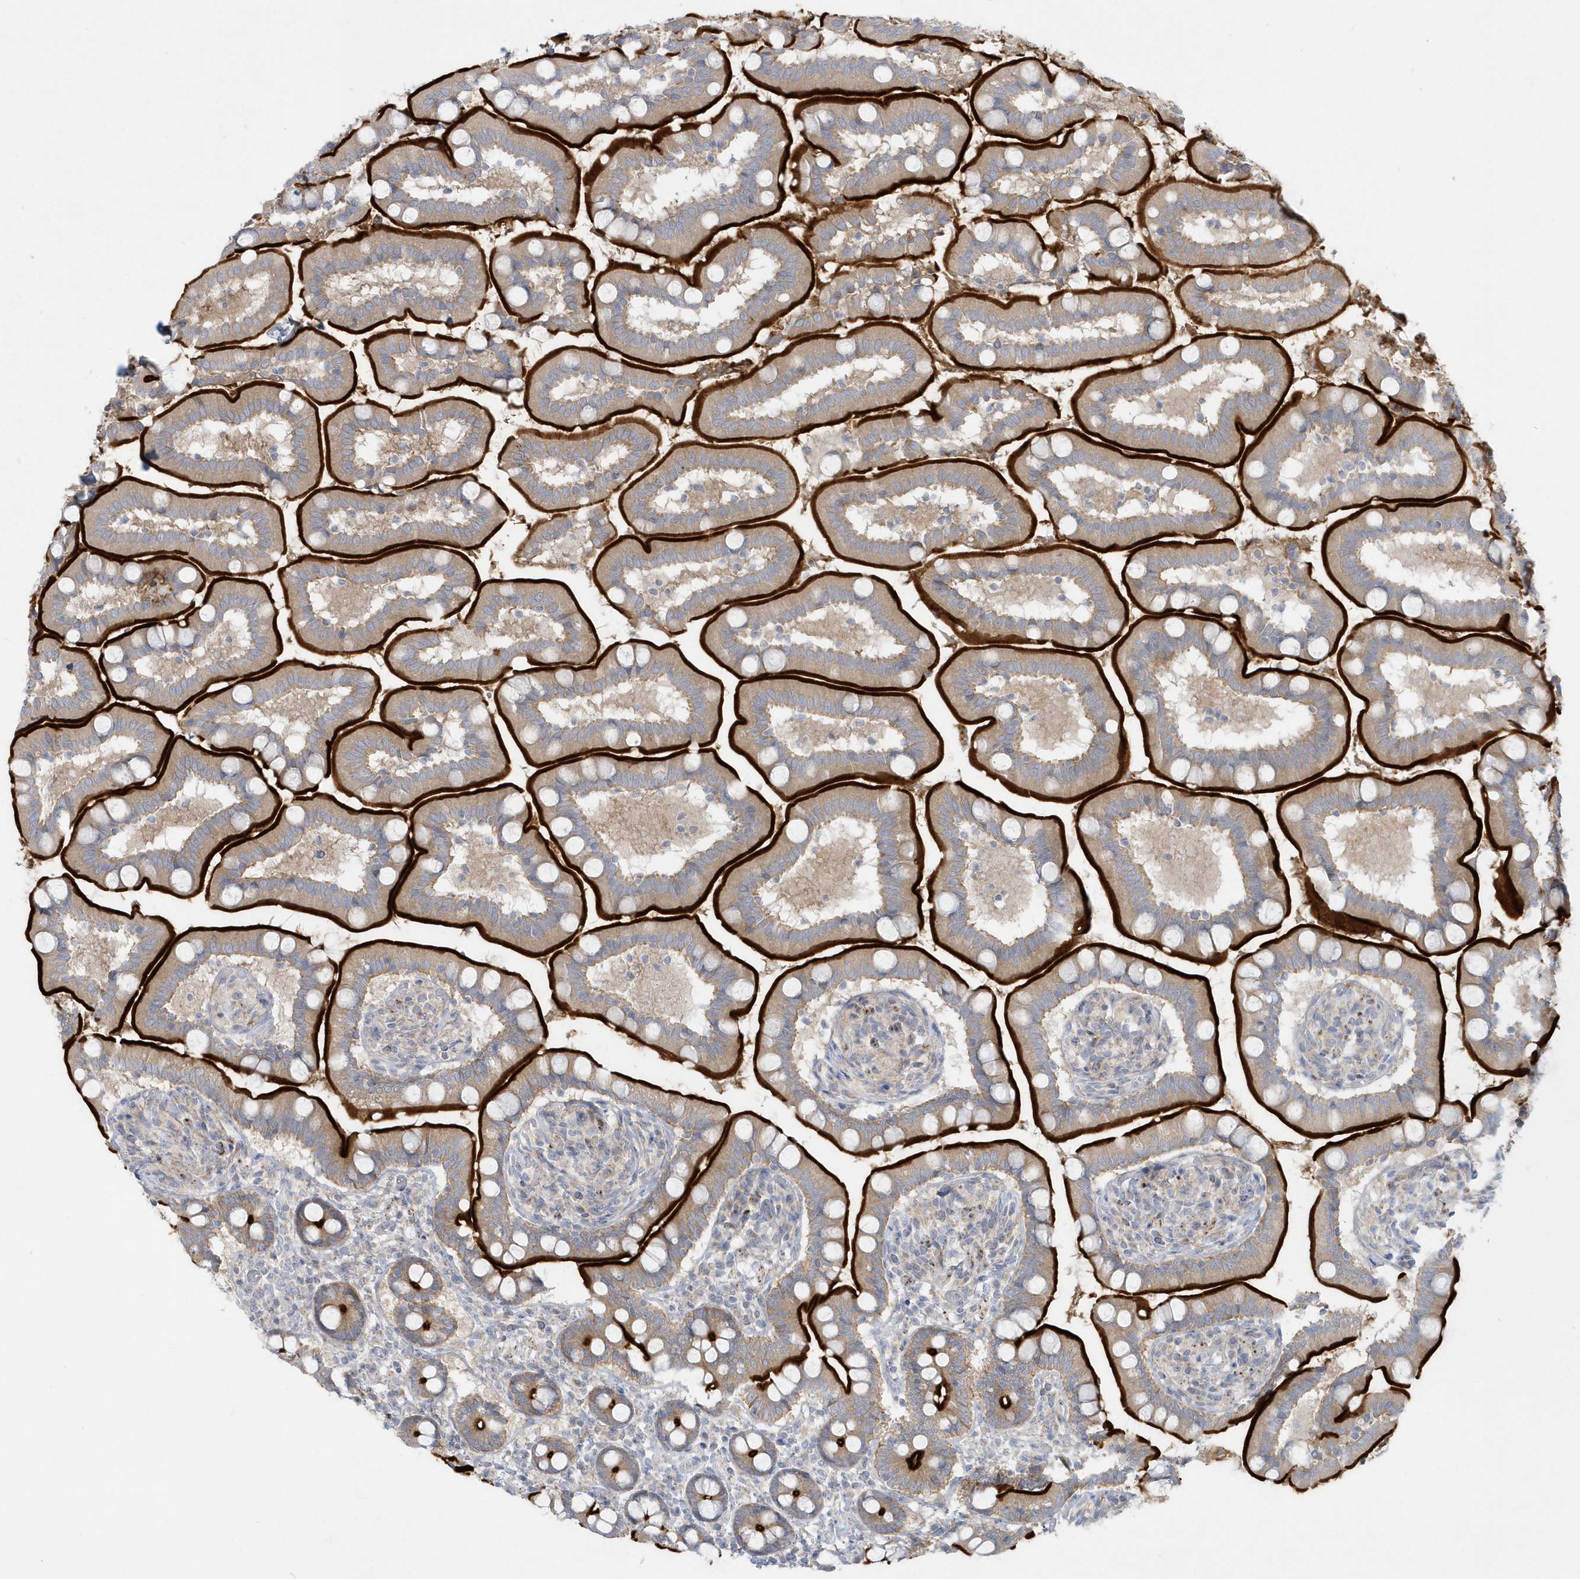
{"staining": {"intensity": "strong", "quantity": ">75%", "location": "cytoplasmic/membranous"}, "tissue": "small intestine", "cell_type": "Glandular cells", "image_type": "normal", "snomed": [{"axis": "morphology", "description": "Normal tissue, NOS"}, {"axis": "topography", "description": "Small intestine"}], "caption": "High-magnification brightfield microscopy of benign small intestine stained with DAB (brown) and counterstained with hematoxylin (blue). glandular cells exhibit strong cytoplasmic/membranous positivity is appreciated in approximately>75% of cells.", "gene": "DNAJC18", "patient": {"sex": "female", "age": 64}}